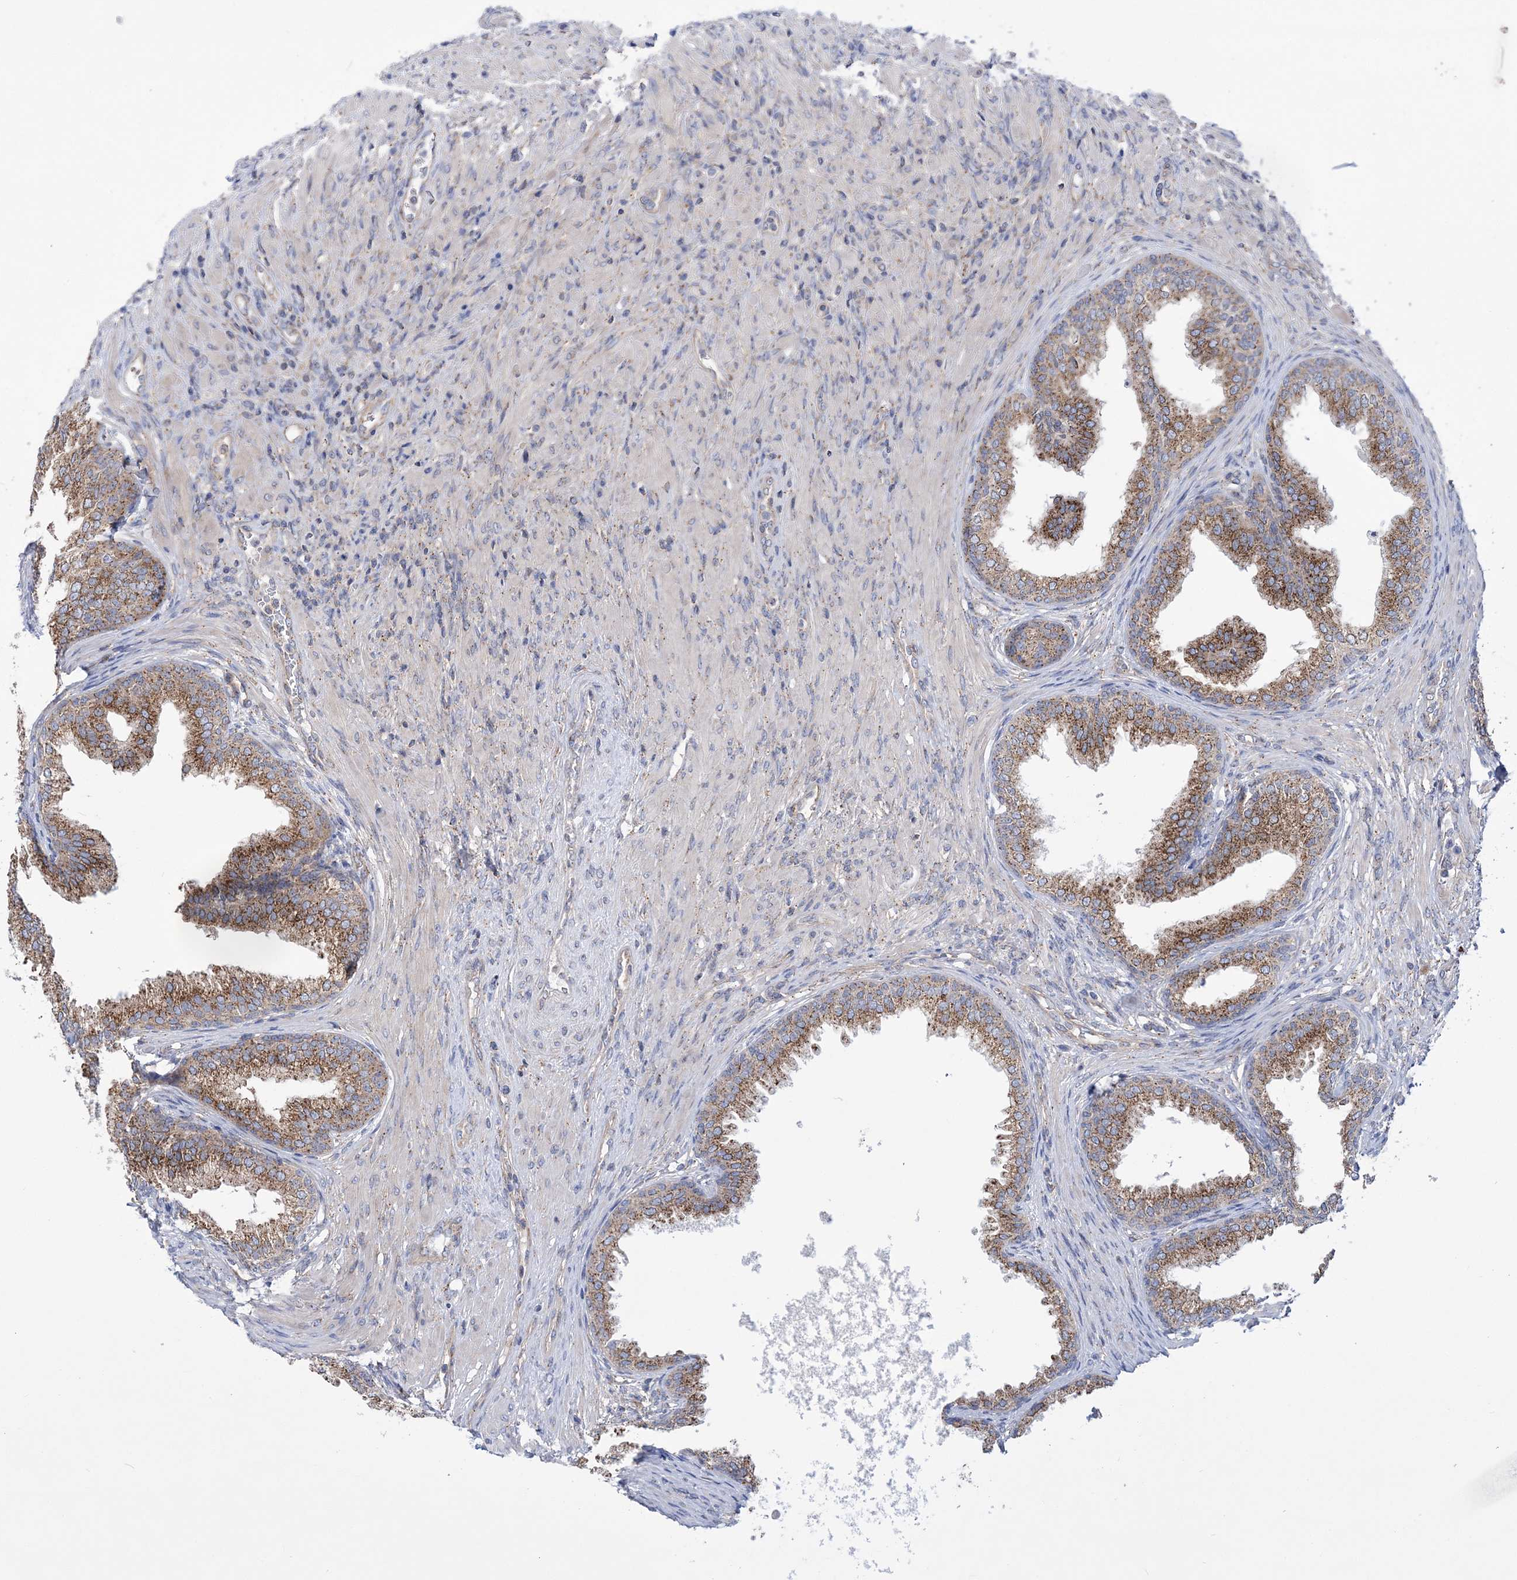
{"staining": {"intensity": "strong", "quantity": ">75%", "location": "cytoplasmic/membranous"}, "tissue": "prostate", "cell_type": "Glandular cells", "image_type": "normal", "snomed": [{"axis": "morphology", "description": "Normal tissue, NOS"}, {"axis": "topography", "description": "Prostate"}], "caption": "An image of human prostate stained for a protein demonstrates strong cytoplasmic/membranous brown staining in glandular cells. The staining was performed using DAB to visualize the protein expression in brown, while the nuclei were stained in blue with hematoxylin (Magnification: 20x).", "gene": "COPB2", "patient": {"sex": "male", "age": 76}}